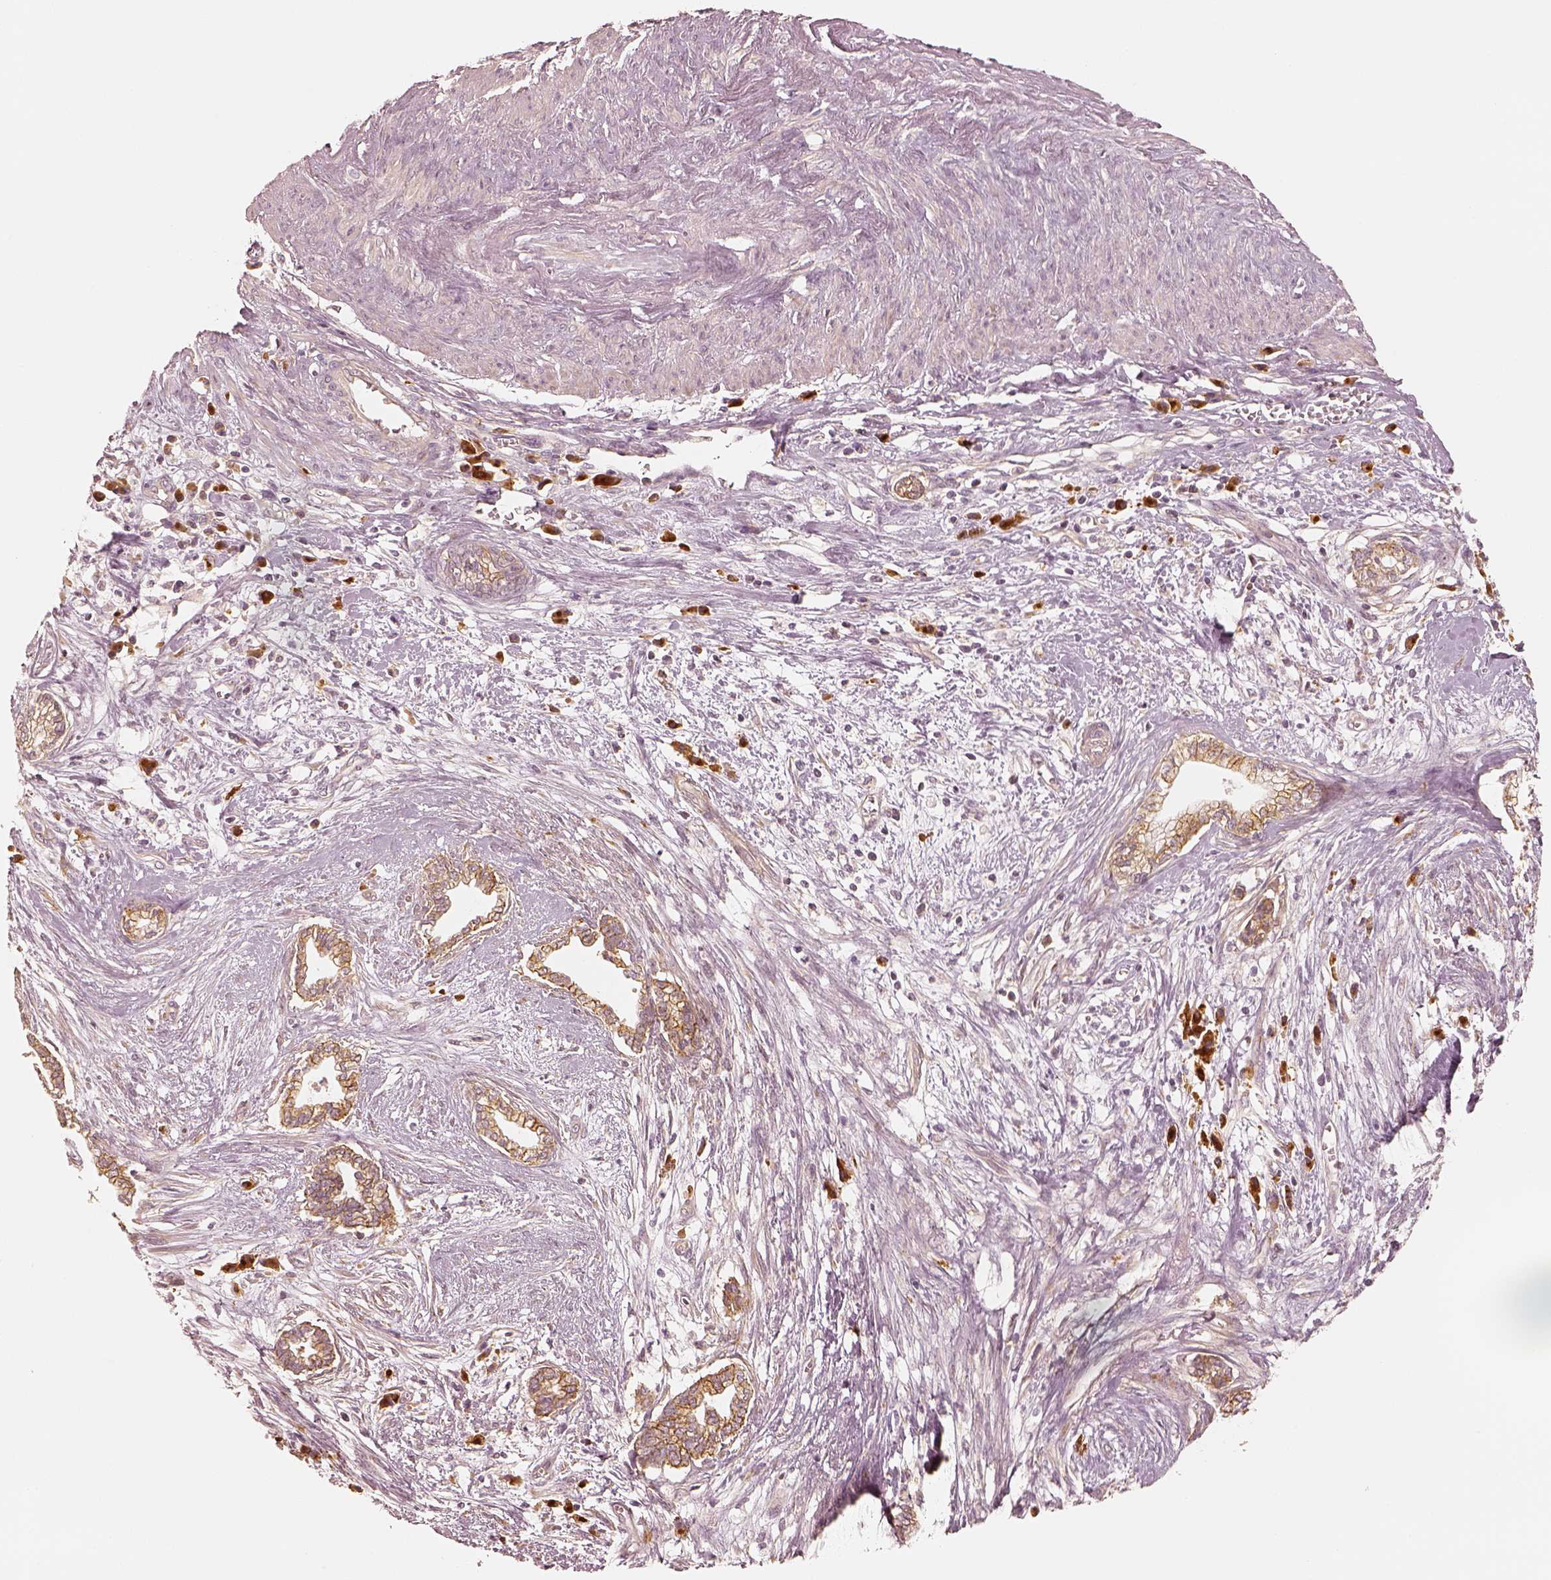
{"staining": {"intensity": "moderate", "quantity": ">75%", "location": "cytoplasmic/membranous"}, "tissue": "cervical cancer", "cell_type": "Tumor cells", "image_type": "cancer", "snomed": [{"axis": "morphology", "description": "Adenocarcinoma, NOS"}, {"axis": "topography", "description": "Cervix"}], "caption": "The micrograph exhibits a brown stain indicating the presence of a protein in the cytoplasmic/membranous of tumor cells in cervical adenocarcinoma.", "gene": "GORASP2", "patient": {"sex": "female", "age": 62}}